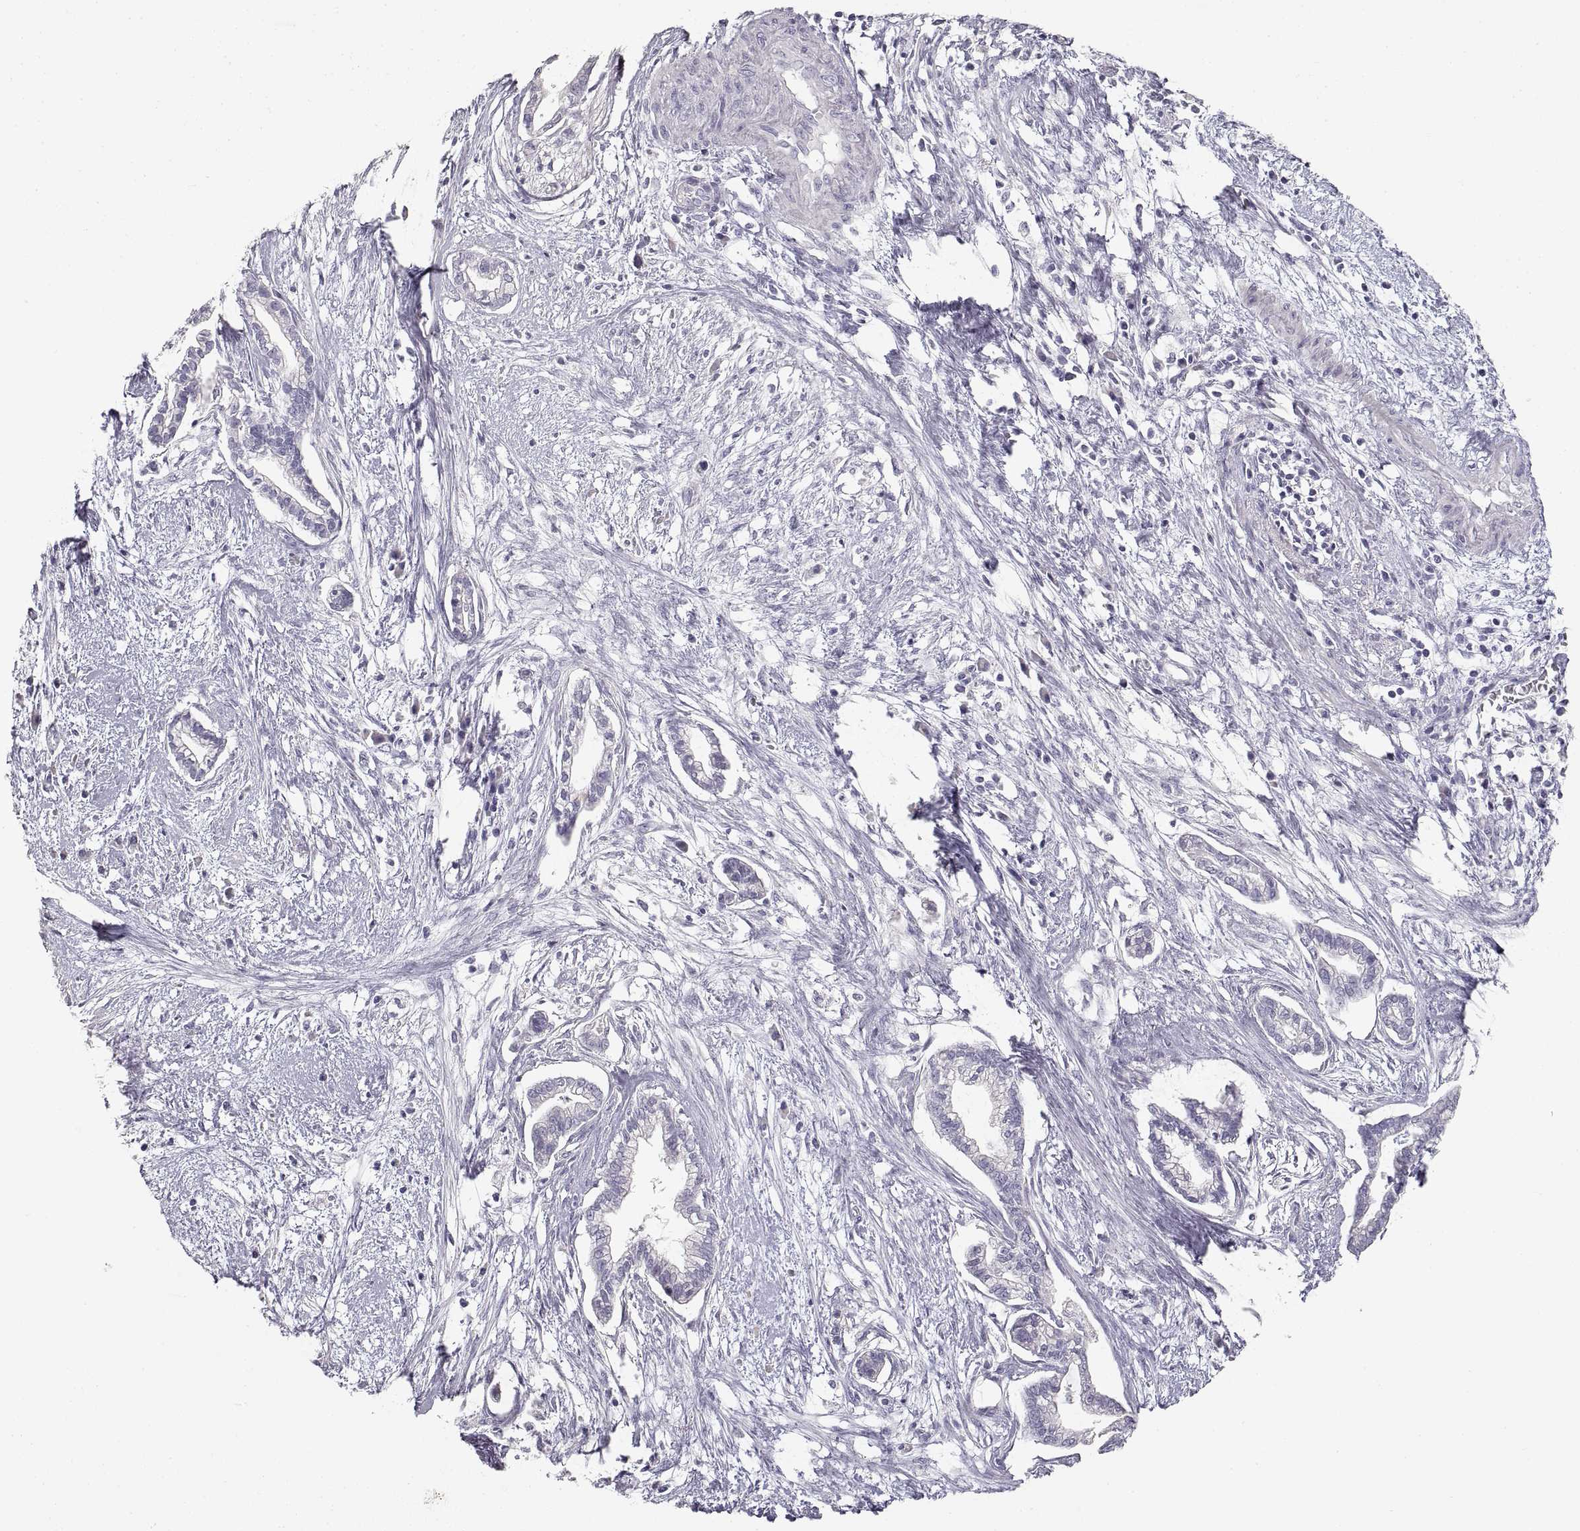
{"staining": {"intensity": "negative", "quantity": "none", "location": "none"}, "tissue": "cervical cancer", "cell_type": "Tumor cells", "image_type": "cancer", "snomed": [{"axis": "morphology", "description": "Adenocarcinoma, NOS"}, {"axis": "topography", "description": "Cervix"}], "caption": "IHC micrograph of adenocarcinoma (cervical) stained for a protein (brown), which displays no staining in tumor cells.", "gene": "ZP3", "patient": {"sex": "female", "age": 62}}